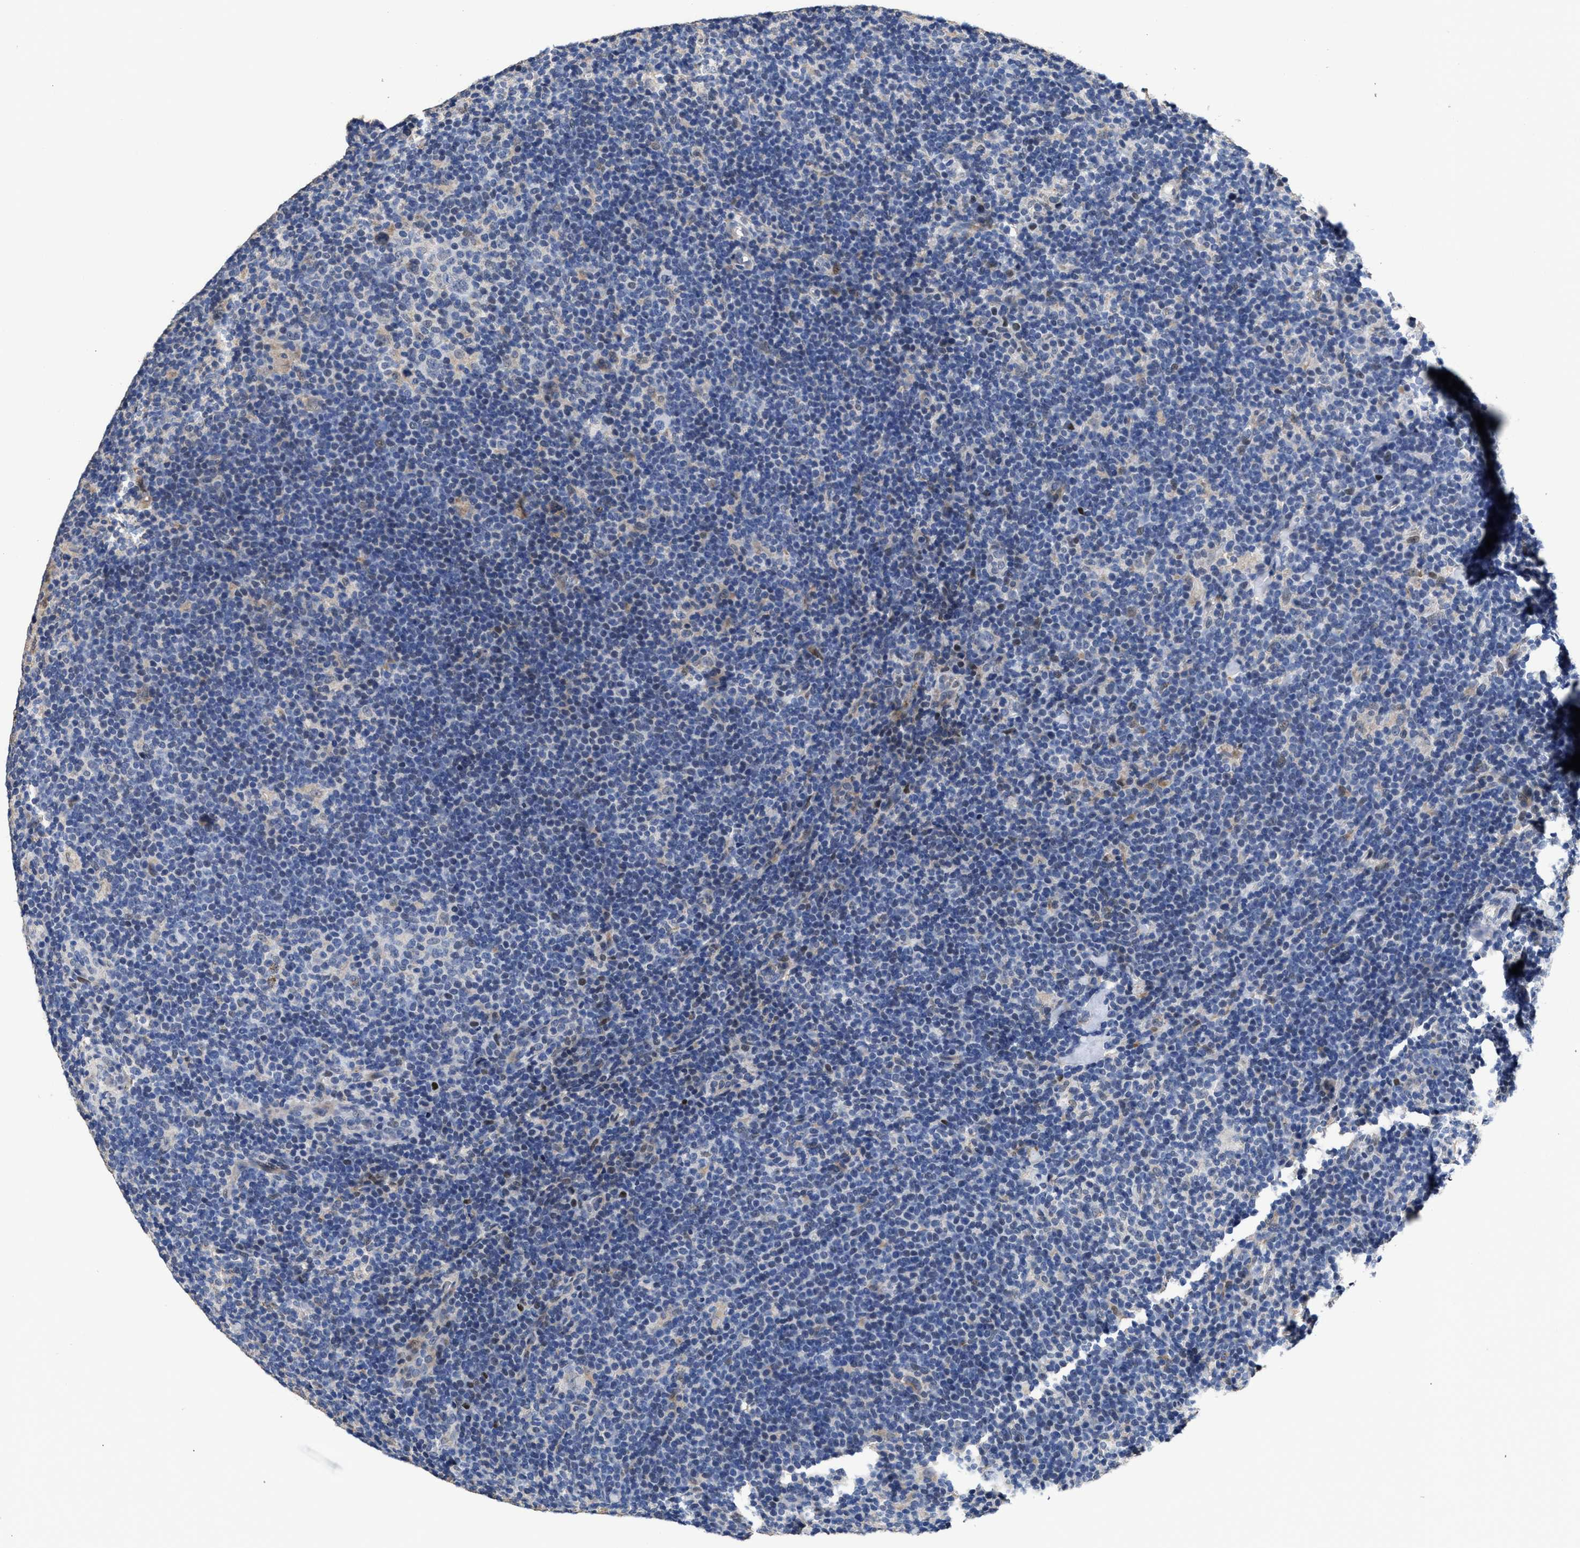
{"staining": {"intensity": "negative", "quantity": "none", "location": "none"}, "tissue": "lymphoma", "cell_type": "Tumor cells", "image_type": "cancer", "snomed": [{"axis": "morphology", "description": "Hodgkin's disease, NOS"}, {"axis": "topography", "description": "Lymph node"}], "caption": "Protein analysis of lymphoma reveals no significant expression in tumor cells. (Brightfield microscopy of DAB immunohistochemistry (IHC) at high magnification).", "gene": "ZFAT", "patient": {"sex": "female", "age": 57}}